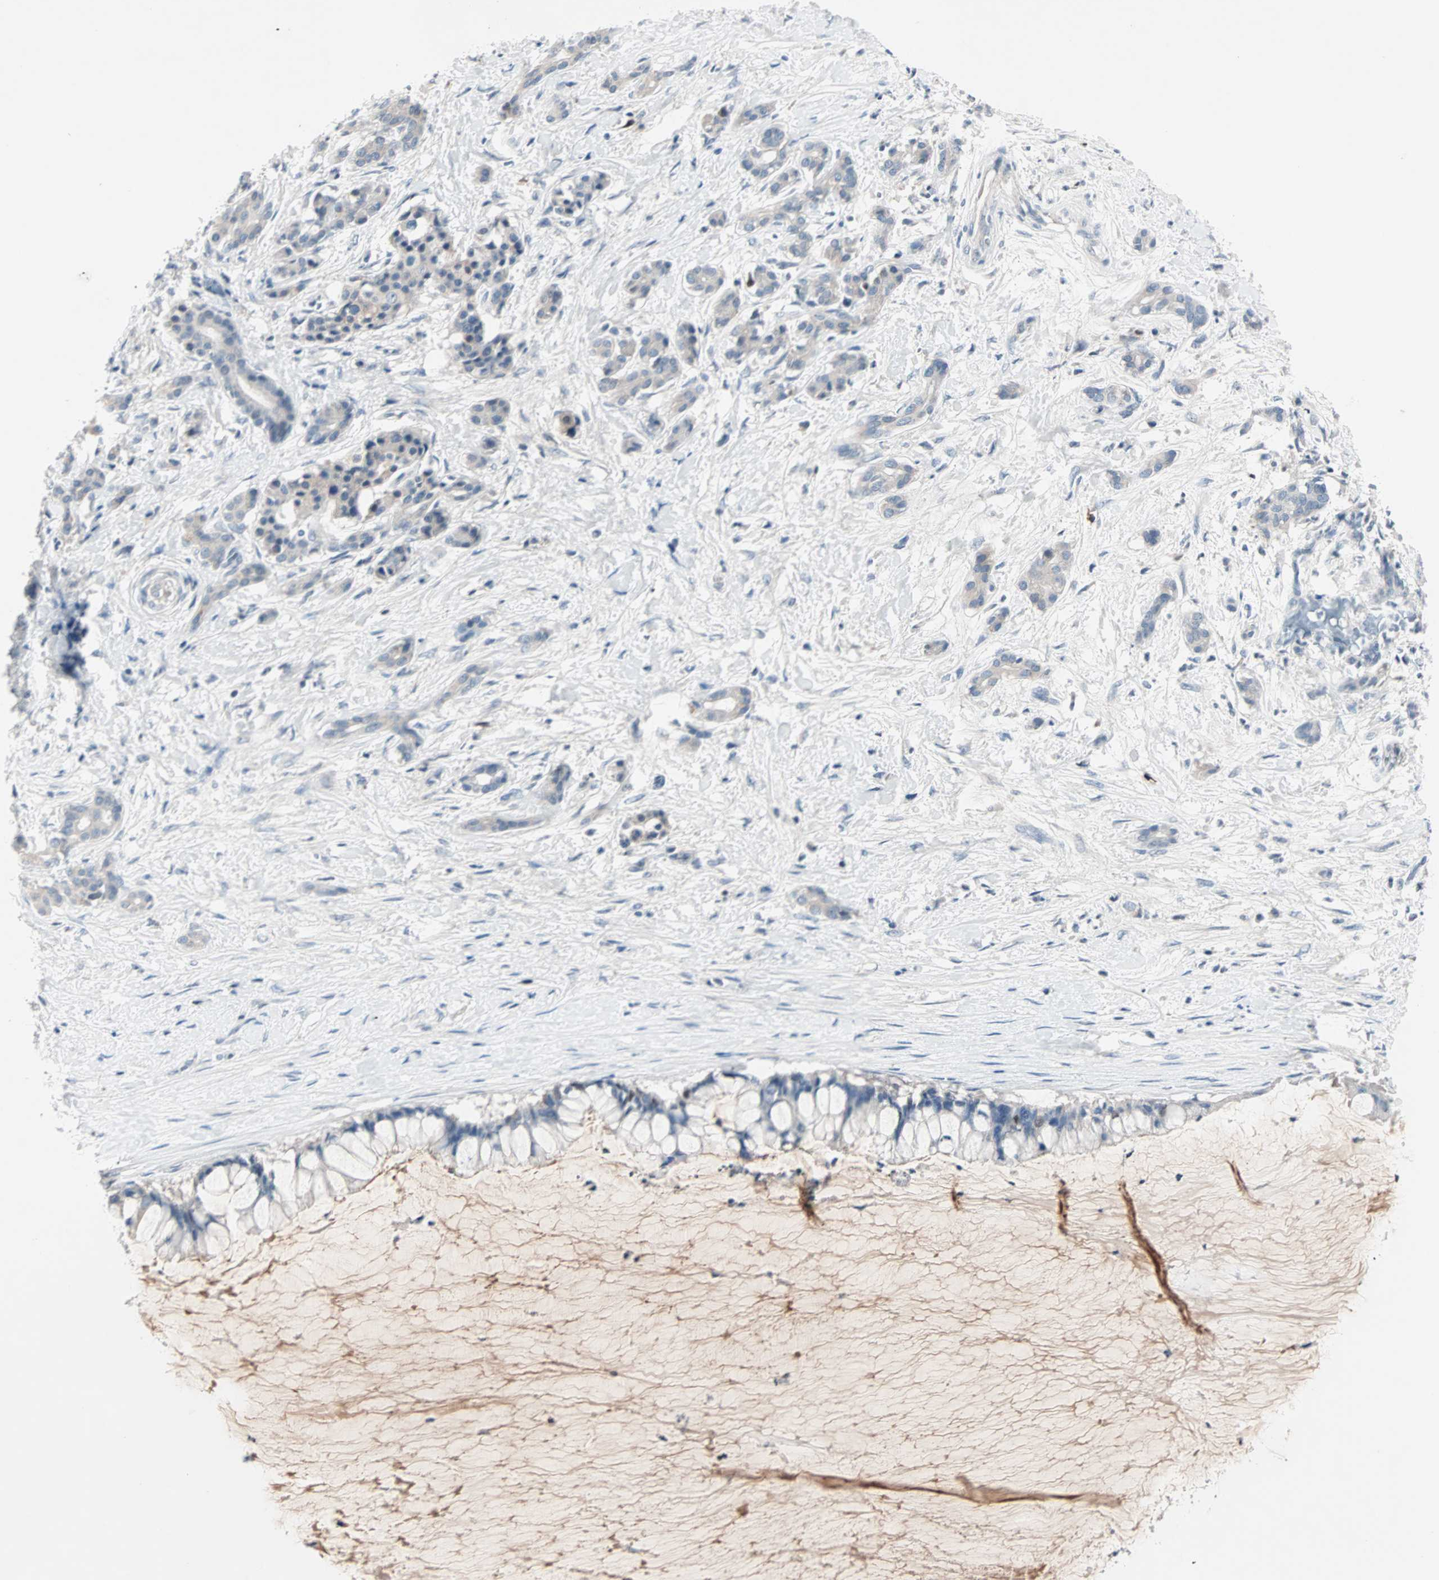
{"staining": {"intensity": "negative", "quantity": "none", "location": "none"}, "tissue": "pancreatic cancer", "cell_type": "Tumor cells", "image_type": "cancer", "snomed": [{"axis": "morphology", "description": "Adenocarcinoma, NOS"}, {"axis": "topography", "description": "Pancreas"}], "caption": "A micrograph of pancreatic cancer stained for a protein exhibits no brown staining in tumor cells.", "gene": "CCNE2", "patient": {"sex": "male", "age": 41}}